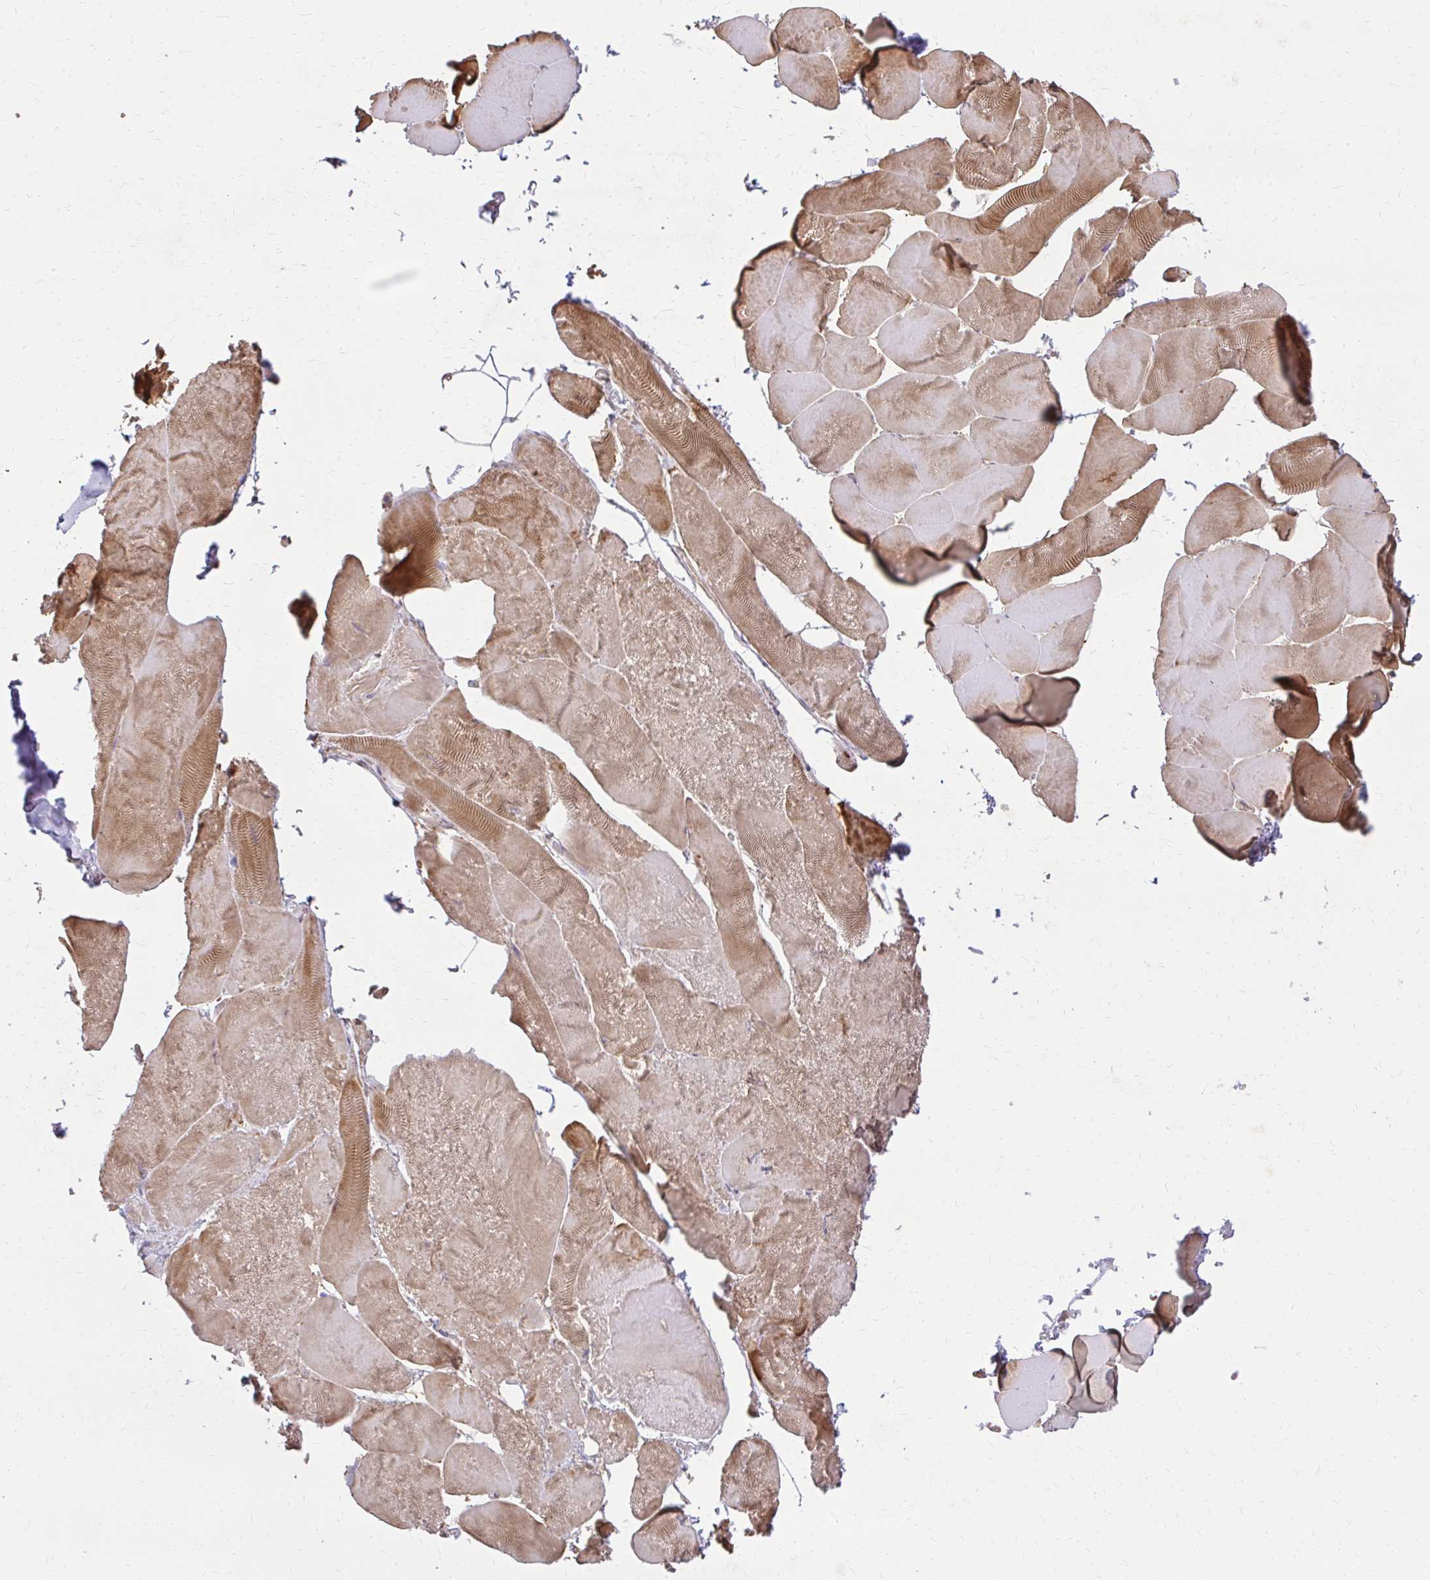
{"staining": {"intensity": "moderate", "quantity": "25%-75%", "location": "cytoplasmic/membranous"}, "tissue": "skeletal muscle", "cell_type": "Myocytes", "image_type": "normal", "snomed": [{"axis": "morphology", "description": "Normal tissue, NOS"}, {"axis": "topography", "description": "Skeletal muscle"}], "caption": "Myocytes reveal medium levels of moderate cytoplasmic/membranous positivity in about 25%-75% of cells in normal skeletal muscle.", "gene": "GNS", "patient": {"sex": "female", "age": 64}}